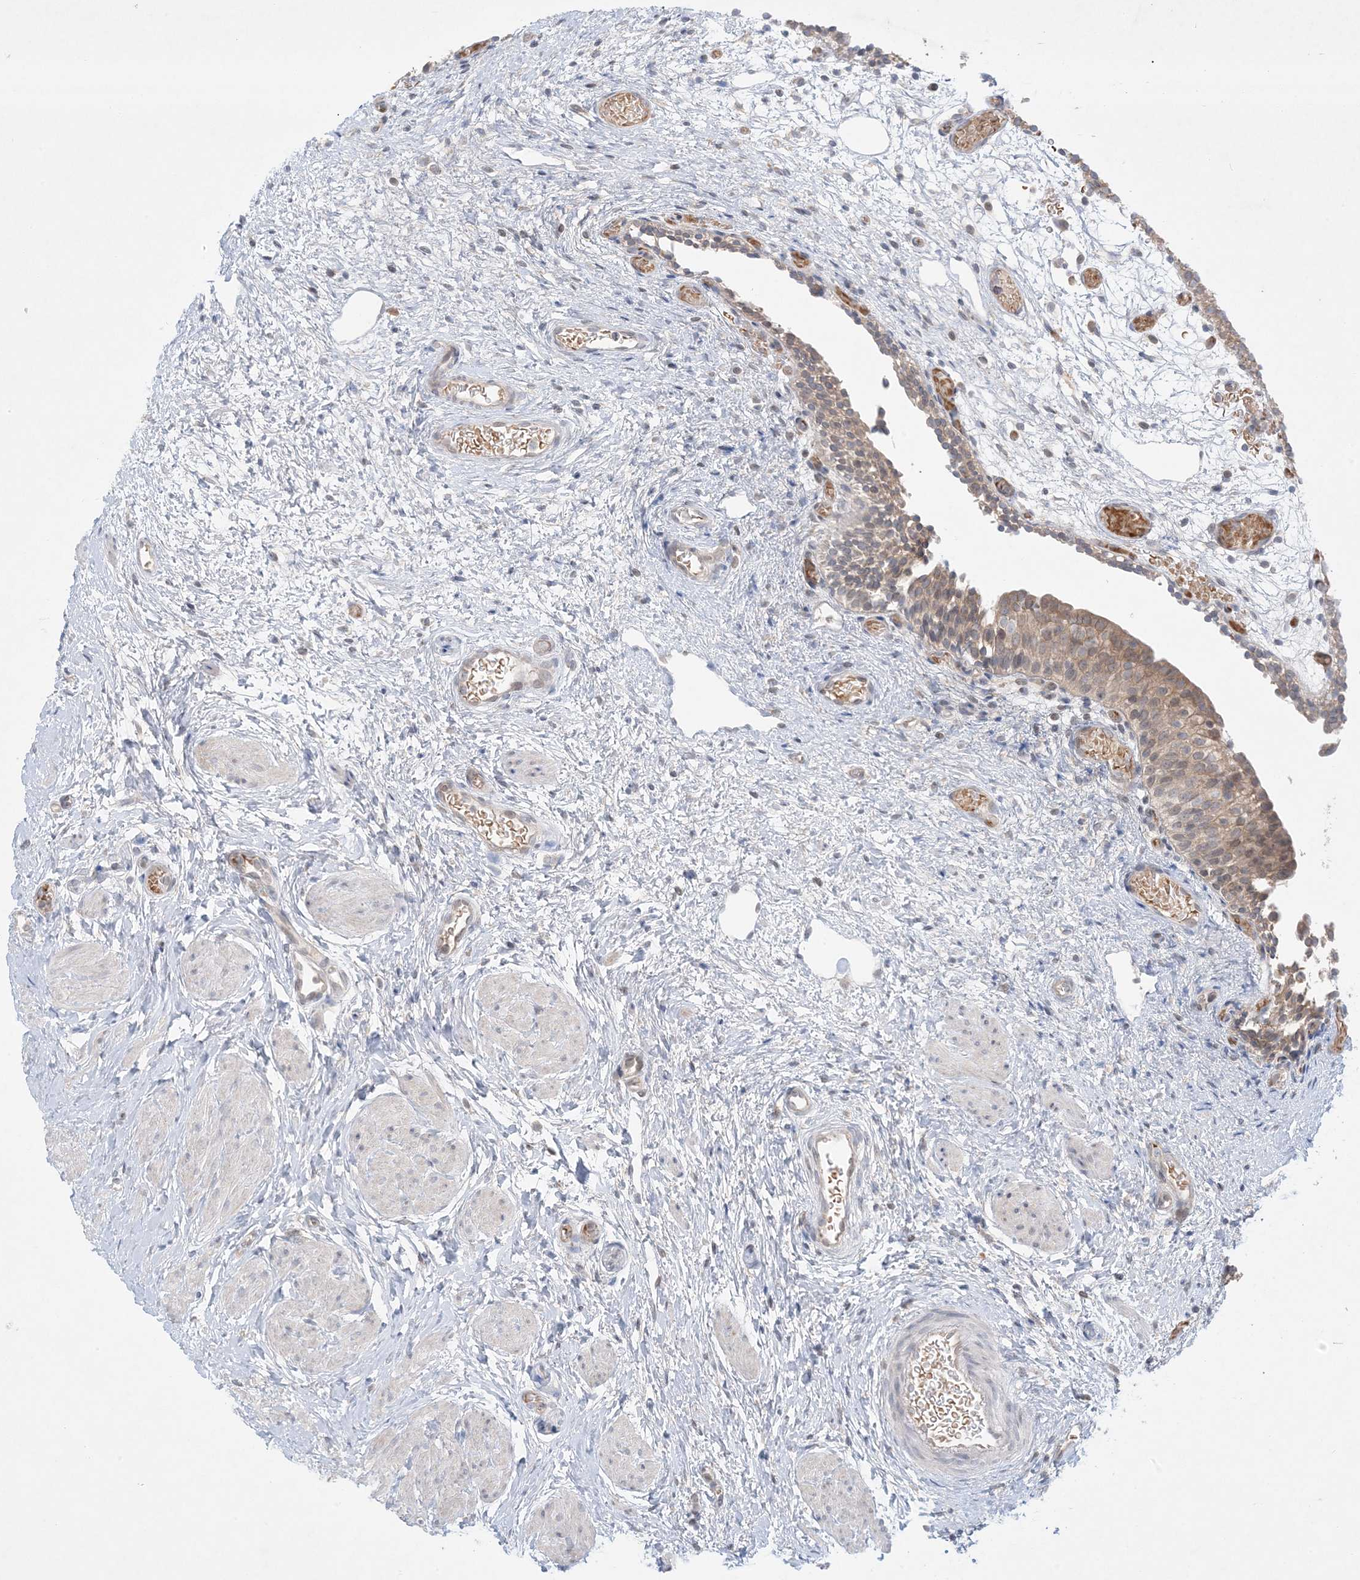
{"staining": {"intensity": "weak", "quantity": ">75%", "location": "cytoplasmic/membranous,nuclear"}, "tissue": "urinary bladder", "cell_type": "Urothelial cells", "image_type": "normal", "snomed": [{"axis": "morphology", "description": "Normal tissue, NOS"}, {"axis": "topography", "description": "Urinary bladder"}], "caption": "Protein expression analysis of unremarkable human urinary bladder reveals weak cytoplasmic/membranous,nuclear staining in about >75% of urothelial cells. The staining was performed using DAB, with brown indicating positive protein expression. Nuclei are stained blue with hematoxylin.", "gene": "MMGT1", "patient": {"sex": "male", "age": 1}}